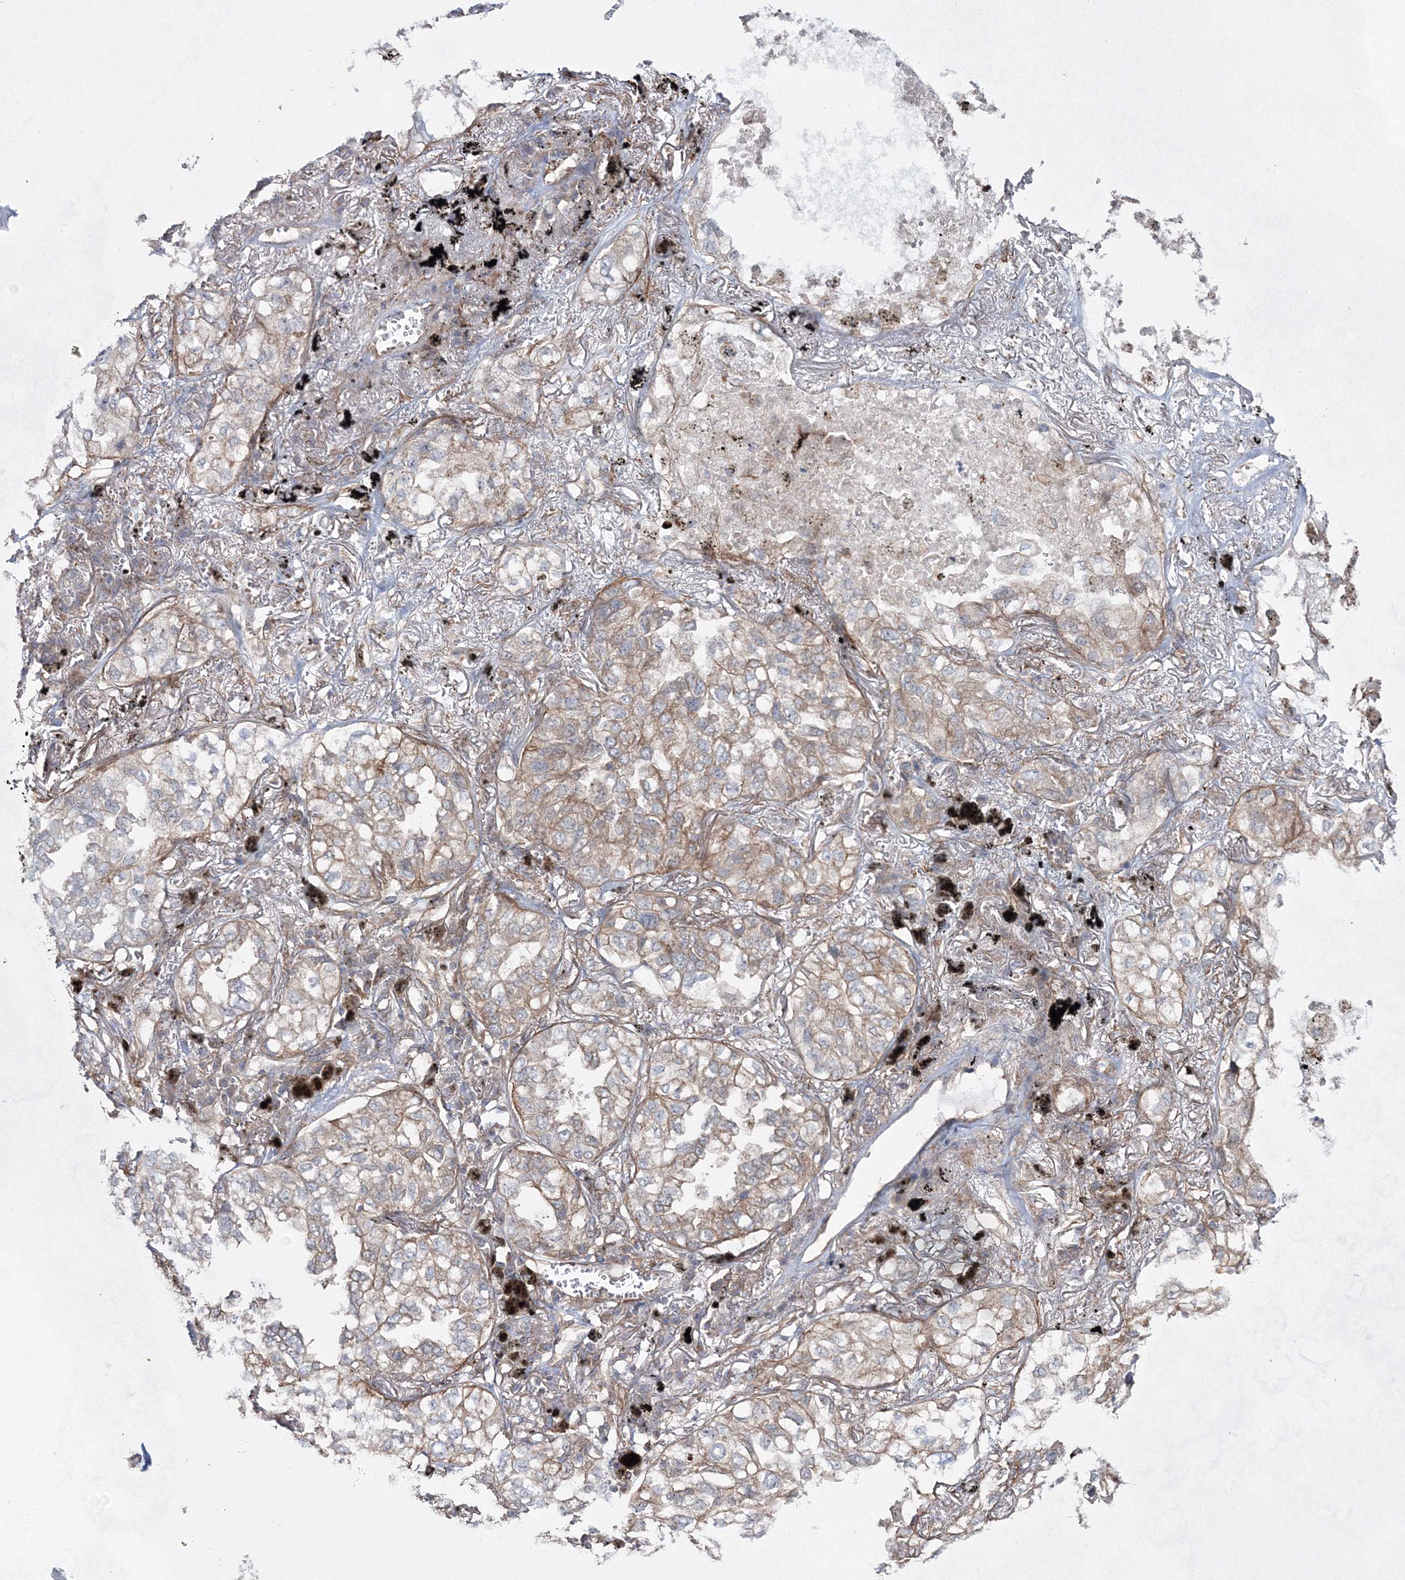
{"staining": {"intensity": "weak", "quantity": "25%-75%", "location": "cytoplasmic/membranous"}, "tissue": "lung cancer", "cell_type": "Tumor cells", "image_type": "cancer", "snomed": [{"axis": "morphology", "description": "Adenocarcinoma, NOS"}, {"axis": "topography", "description": "Lung"}], "caption": "Immunohistochemical staining of lung cancer demonstrates low levels of weak cytoplasmic/membranous protein positivity in approximately 25%-75% of tumor cells.", "gene": "EXOC6", "patient": {"sex": "male", "age": 65}}